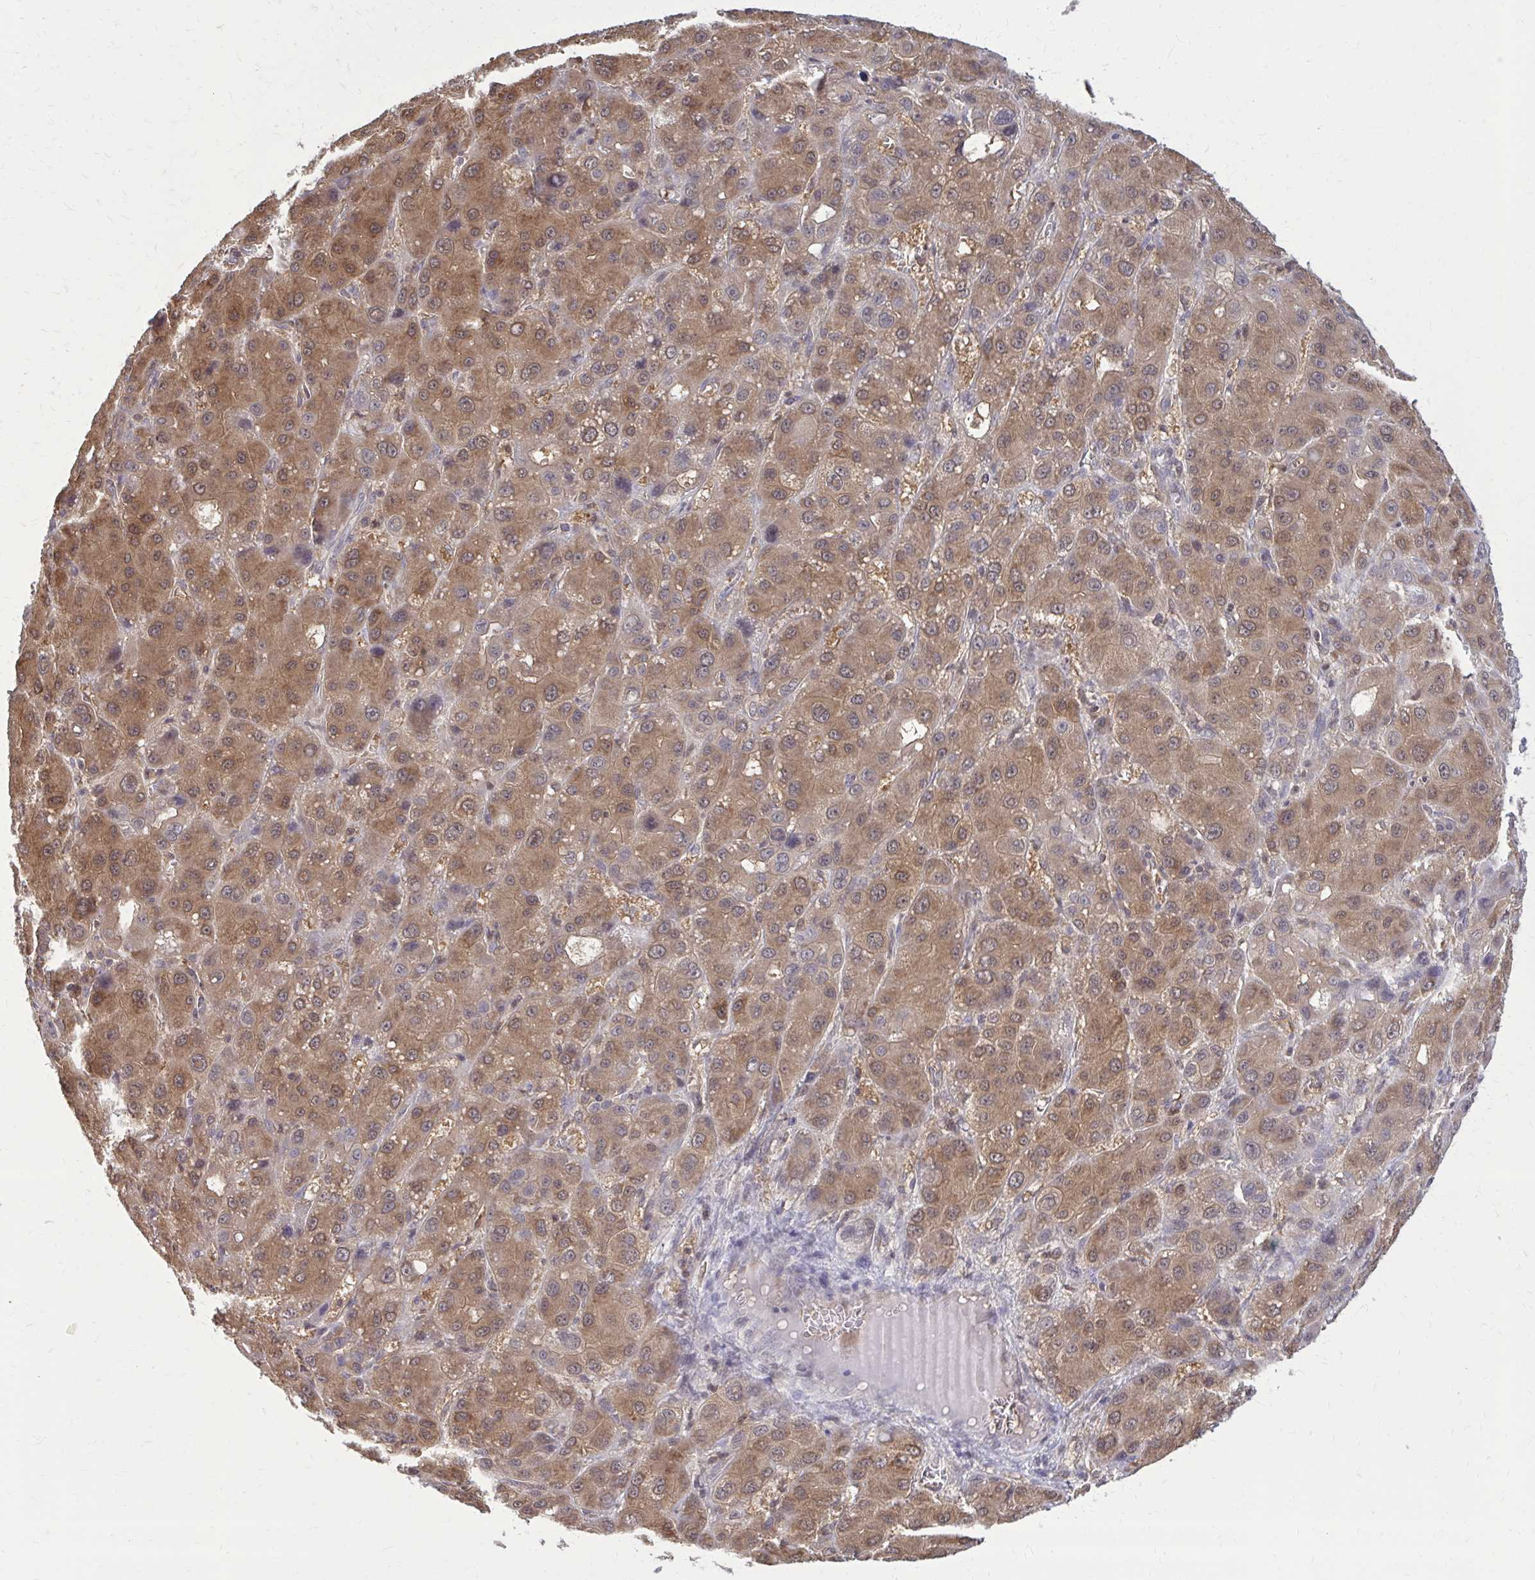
{"staining": {"intensity": "moderate", "quantity": ">75%", "location": "cytoplasmic/membranous"}, "tissue": "liver cancer", "cell_type": "Tumor cells", "image_type": "cancer", "snomed": [{"axis": "morphology", "description": "Carcinoma, Hepatocellular, NOS"}, {"axis": "topography", "description": "Liver"}], "caption": "This histopathology image displays immunohistochemistry staining of human liver cancer (hepatocellular carcinoma), with medium moderate cytoplasmic/membranous expression in about >75% of tumor cells.", "gene": "DBI", "patient": {"sex": "male", "age": 55}}